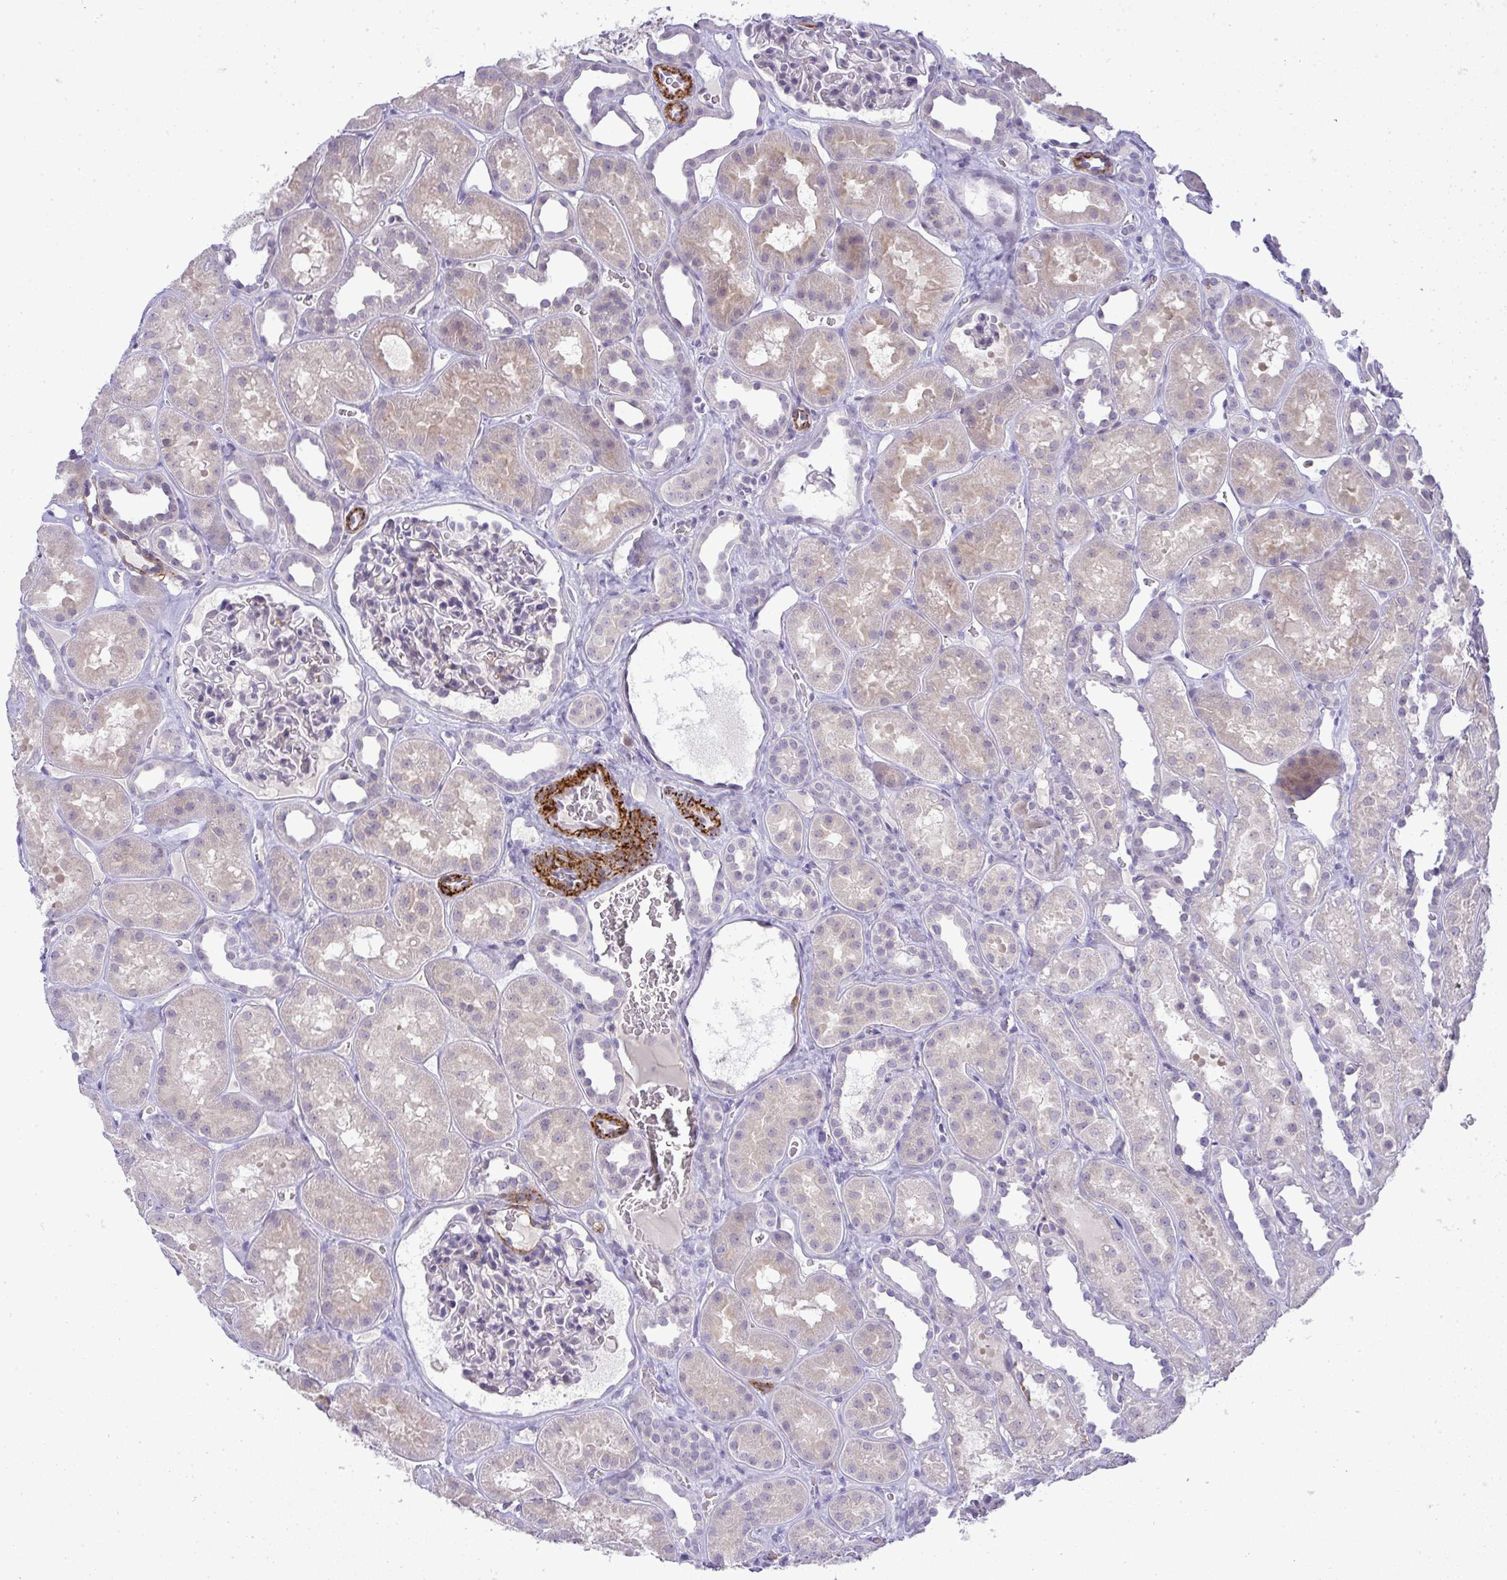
{"staining": {"intensity": "negative", "quantity": "none", "location": "none"}, "tissue": "kidney", "cell_type": "Cells in glomeruli", "image_type": "normal", "snomed": [{"axis": "morphology", "description": "Normal tissue, NOS"}, {"axis": "topography", "description": "Kidney"}], "caption": "IHC of unremarkable kidney displays no staining in cells in glomeruli.", "gene": "UBE2S", "patient": {"sex": "female", "age": 41}}